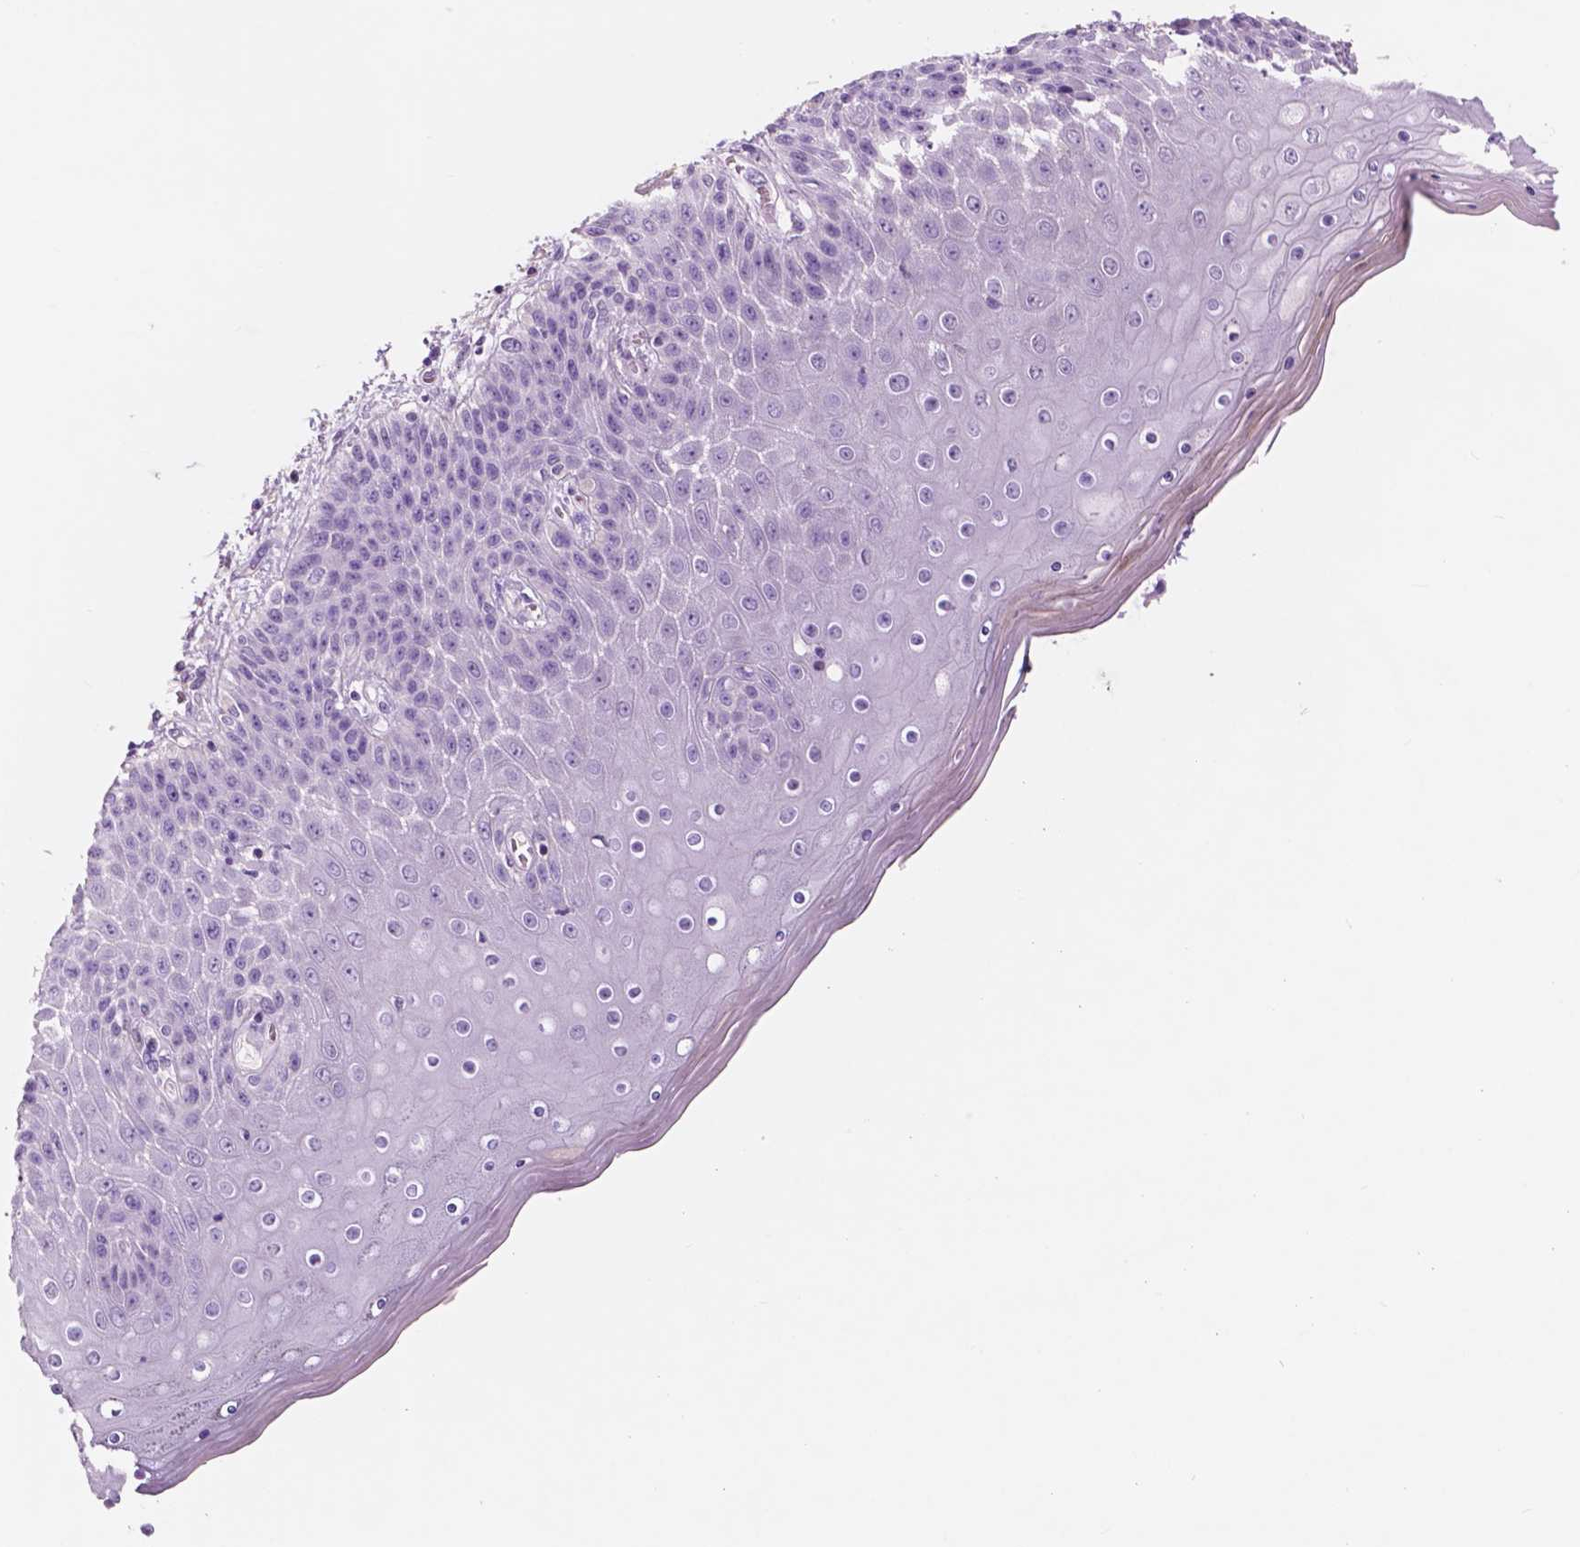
{"staining": {"intensity": "moderate", "quantity": "<25%", "location": "cytoplasmic/membranous"}, "tissue": "skin", "cell_type": "Epidermal cells", "image_type": "normal", "snomed": [{"axis": "morphology", "description": "Normal tissue, NOS"}, {"axis": "topography", "description": "Anal"}], "caption": "Skin stained with DAB (3,3'-diaminobenzidine) immunohistochemistry (IHC) demonstrates low levels of moderate cytoplasmic/membranous staining in about <25% of epidermal cells.", "gene": "CUZD1", "patient": {"sex": "female", "age": 46}}